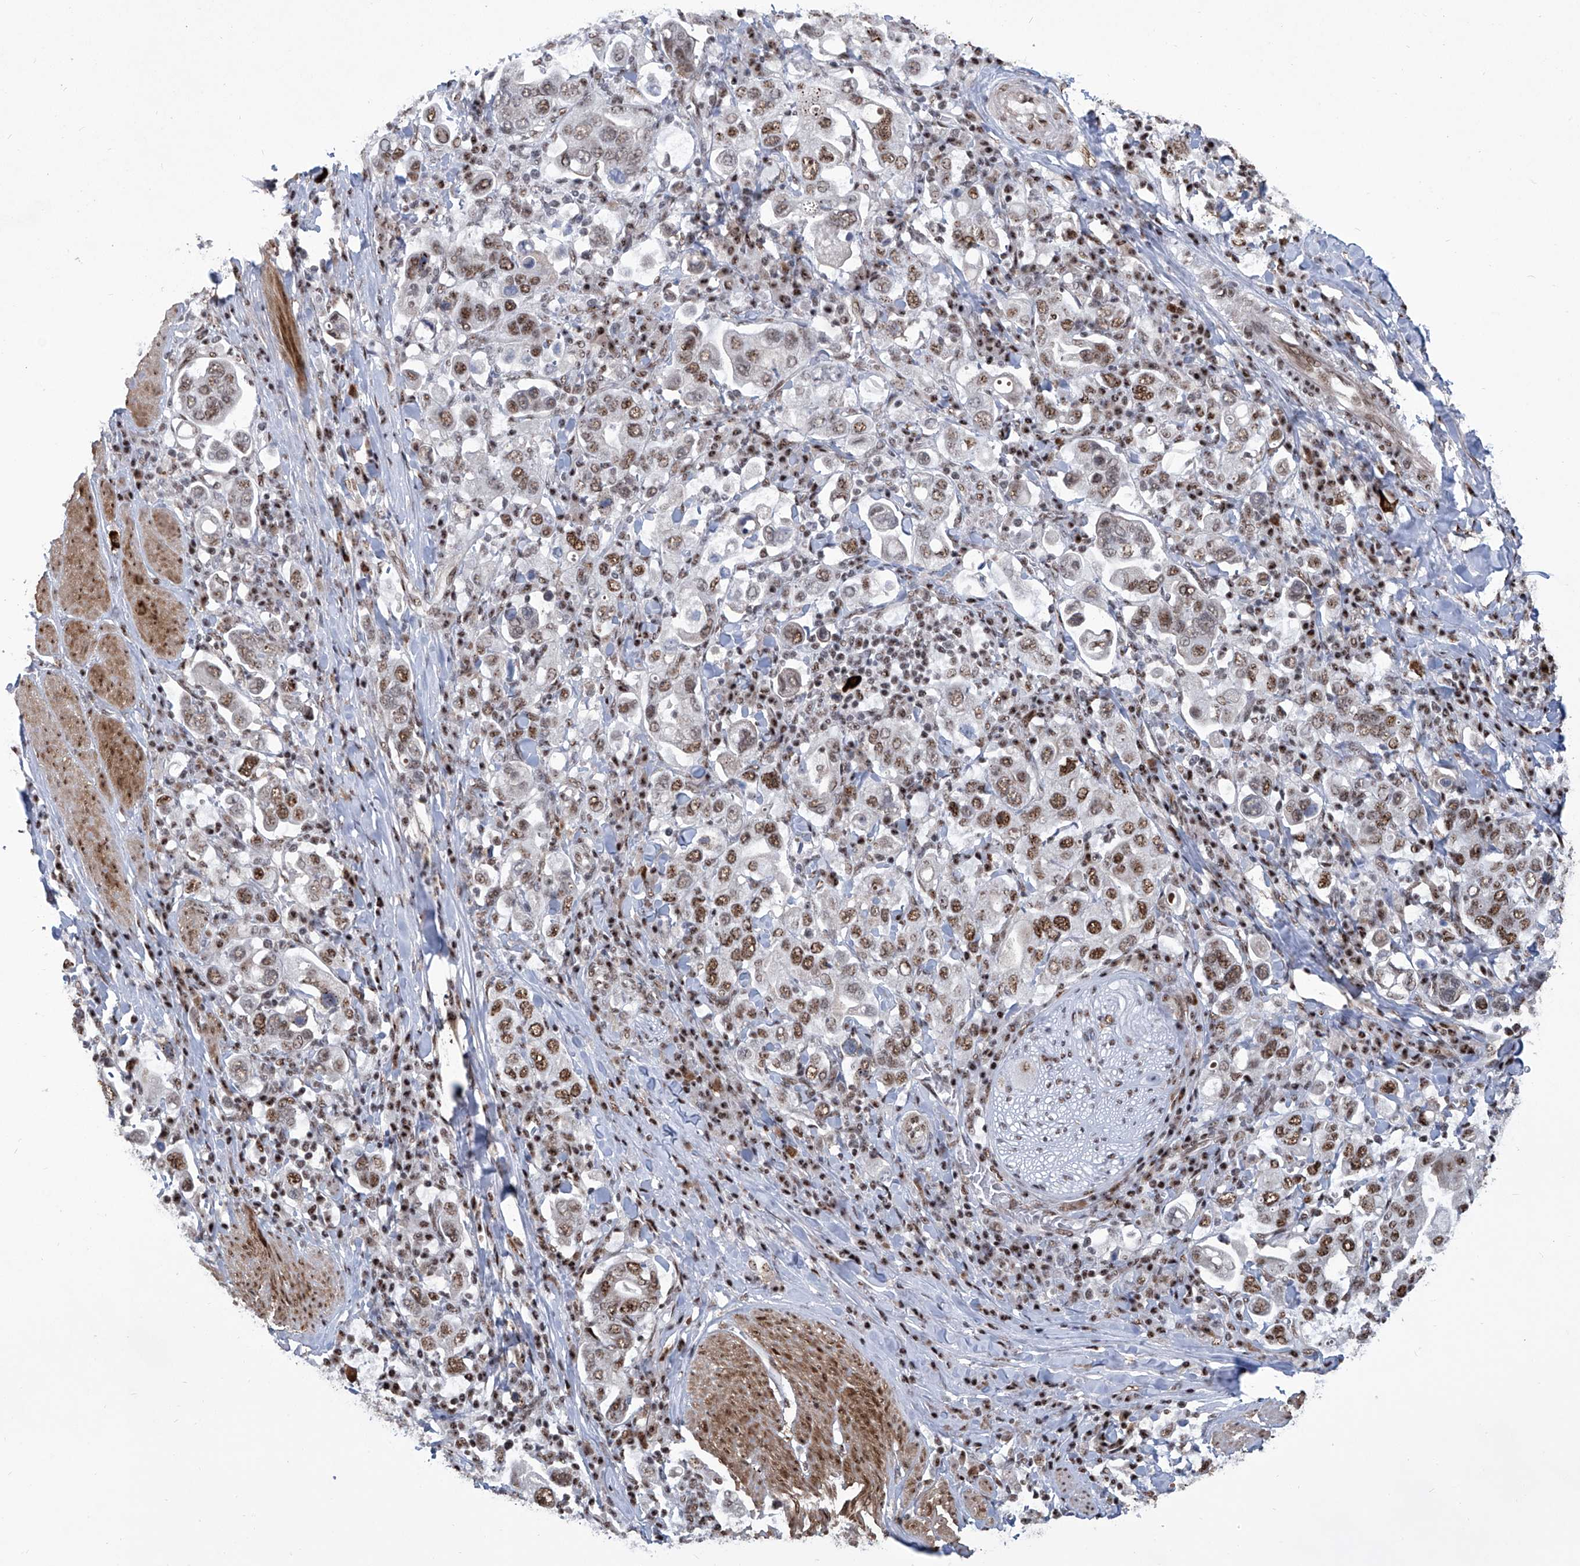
{"staining": {"intensity": "moderate", "quantity": ">75%", "location": "nuclear"}, "tissue": "stomach cancer", "cell_type": "Tumor cells", "image_type": "cancer", "snomed": [{"axis": "morphology", "description": "Adenocarcinoma, NOS"}, {"axis": "topography", "description": "Stomach, upper"}], "caption": "IHC (DAB) staining of human adenocarcinoma (stomach) reveals moderate nuclear protein expression in about >75% of tumor cells. The staining is performed using DAB brown chromogen to label protein expression. The nuclei are counter-stained blue using hematoxylin.", "gene": "FBXL4", "patient": {"sex": "male", "age": 62}}